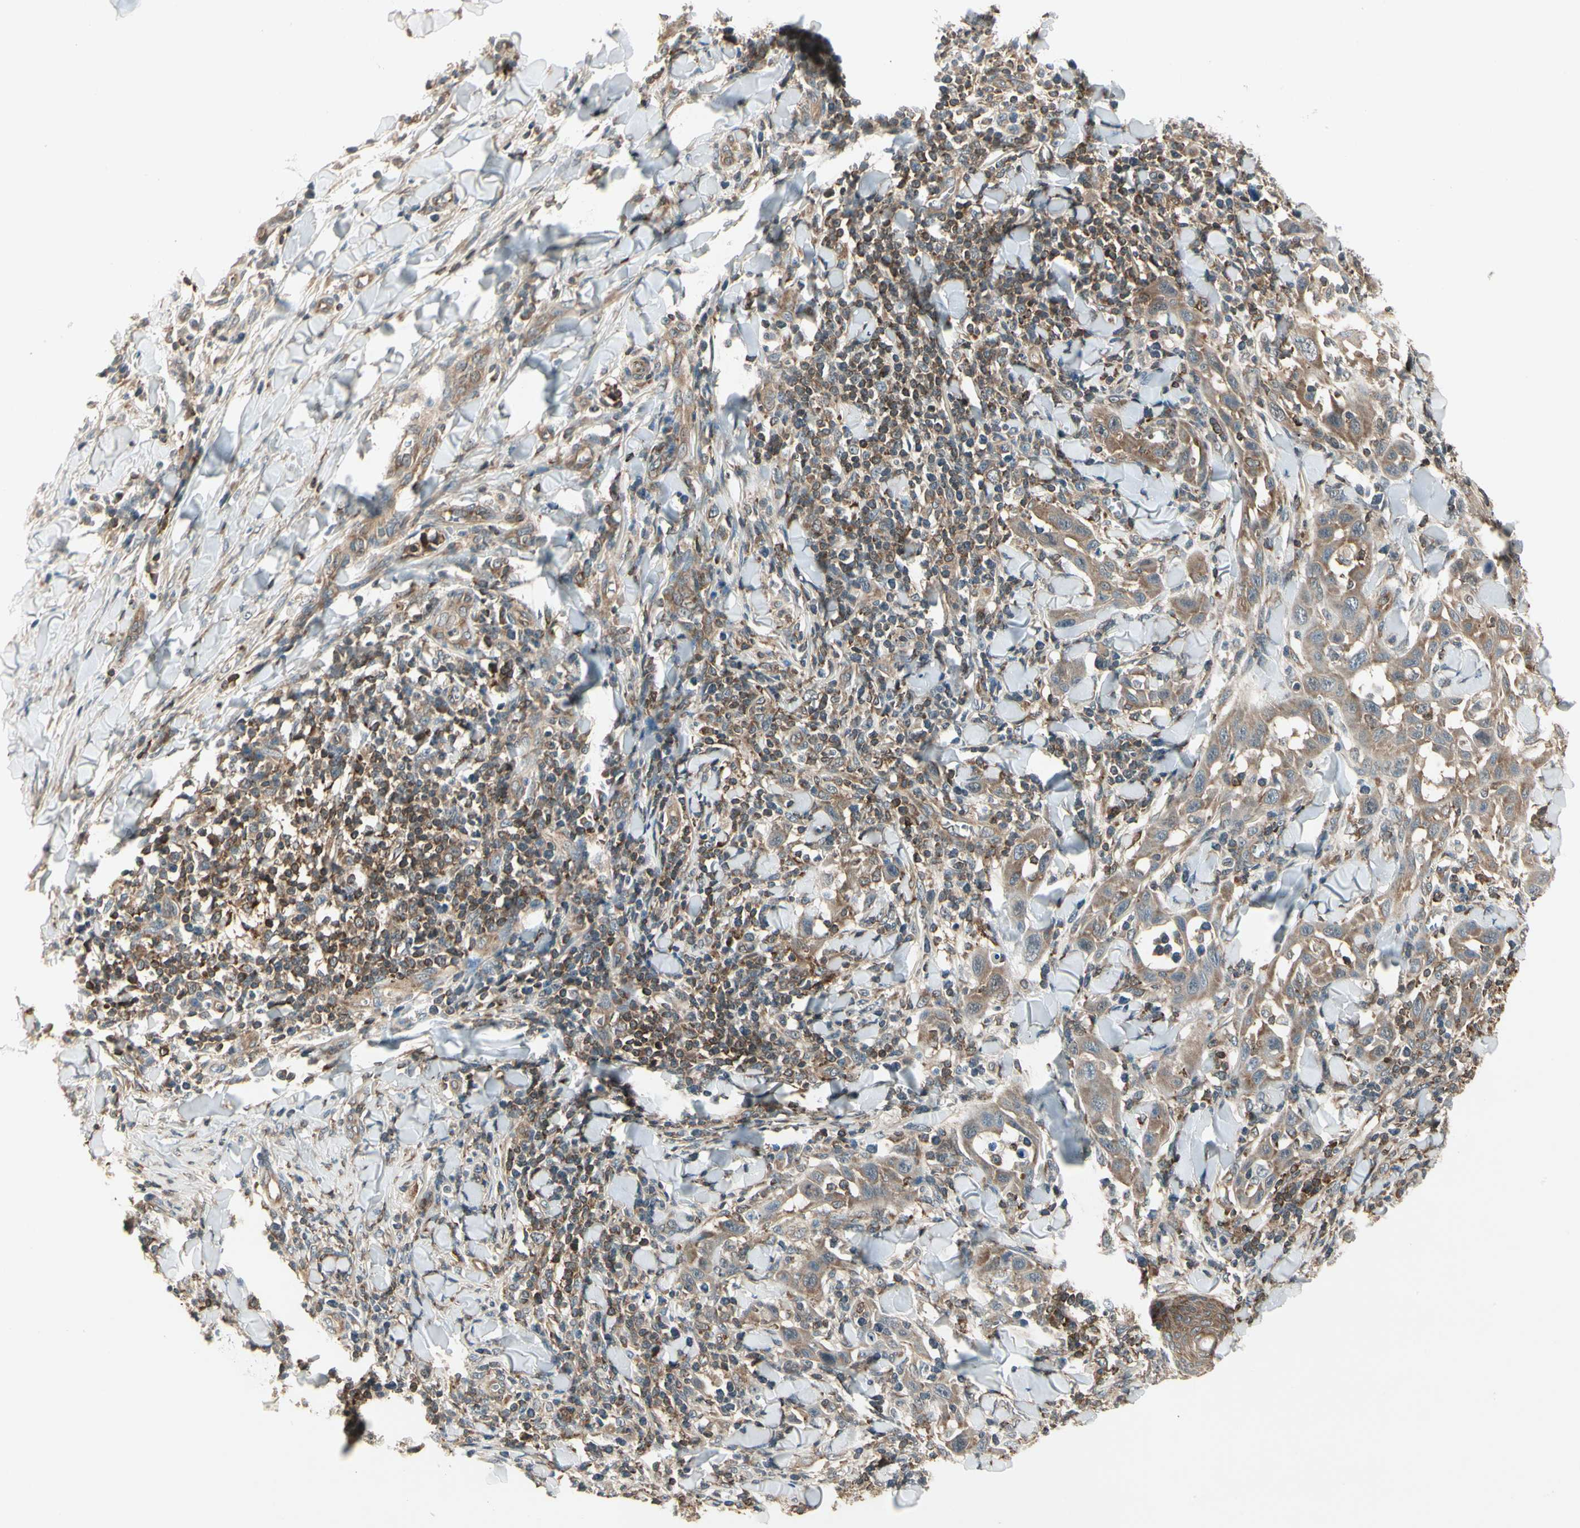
{"staining": {"intensity": "weak", "quantity": ">75%", "location": "cytoplasmic/membranous"}, "tissue": "skin cancer", "cell_type": "Tumor cells", "image_type": "cancer", "snomed": [{"axis": "morphology", "description": "Squamous cell carcinoma, NOS"}, {"axis": "topography", "description": "Skin"}], "caption": "A brown stain highlights weak cytoplasmic/membranous positivity of a protein in skin cancer tumor cells.", "gene": "OXSR1", "patient": {"sex": "male", "age": 24}}